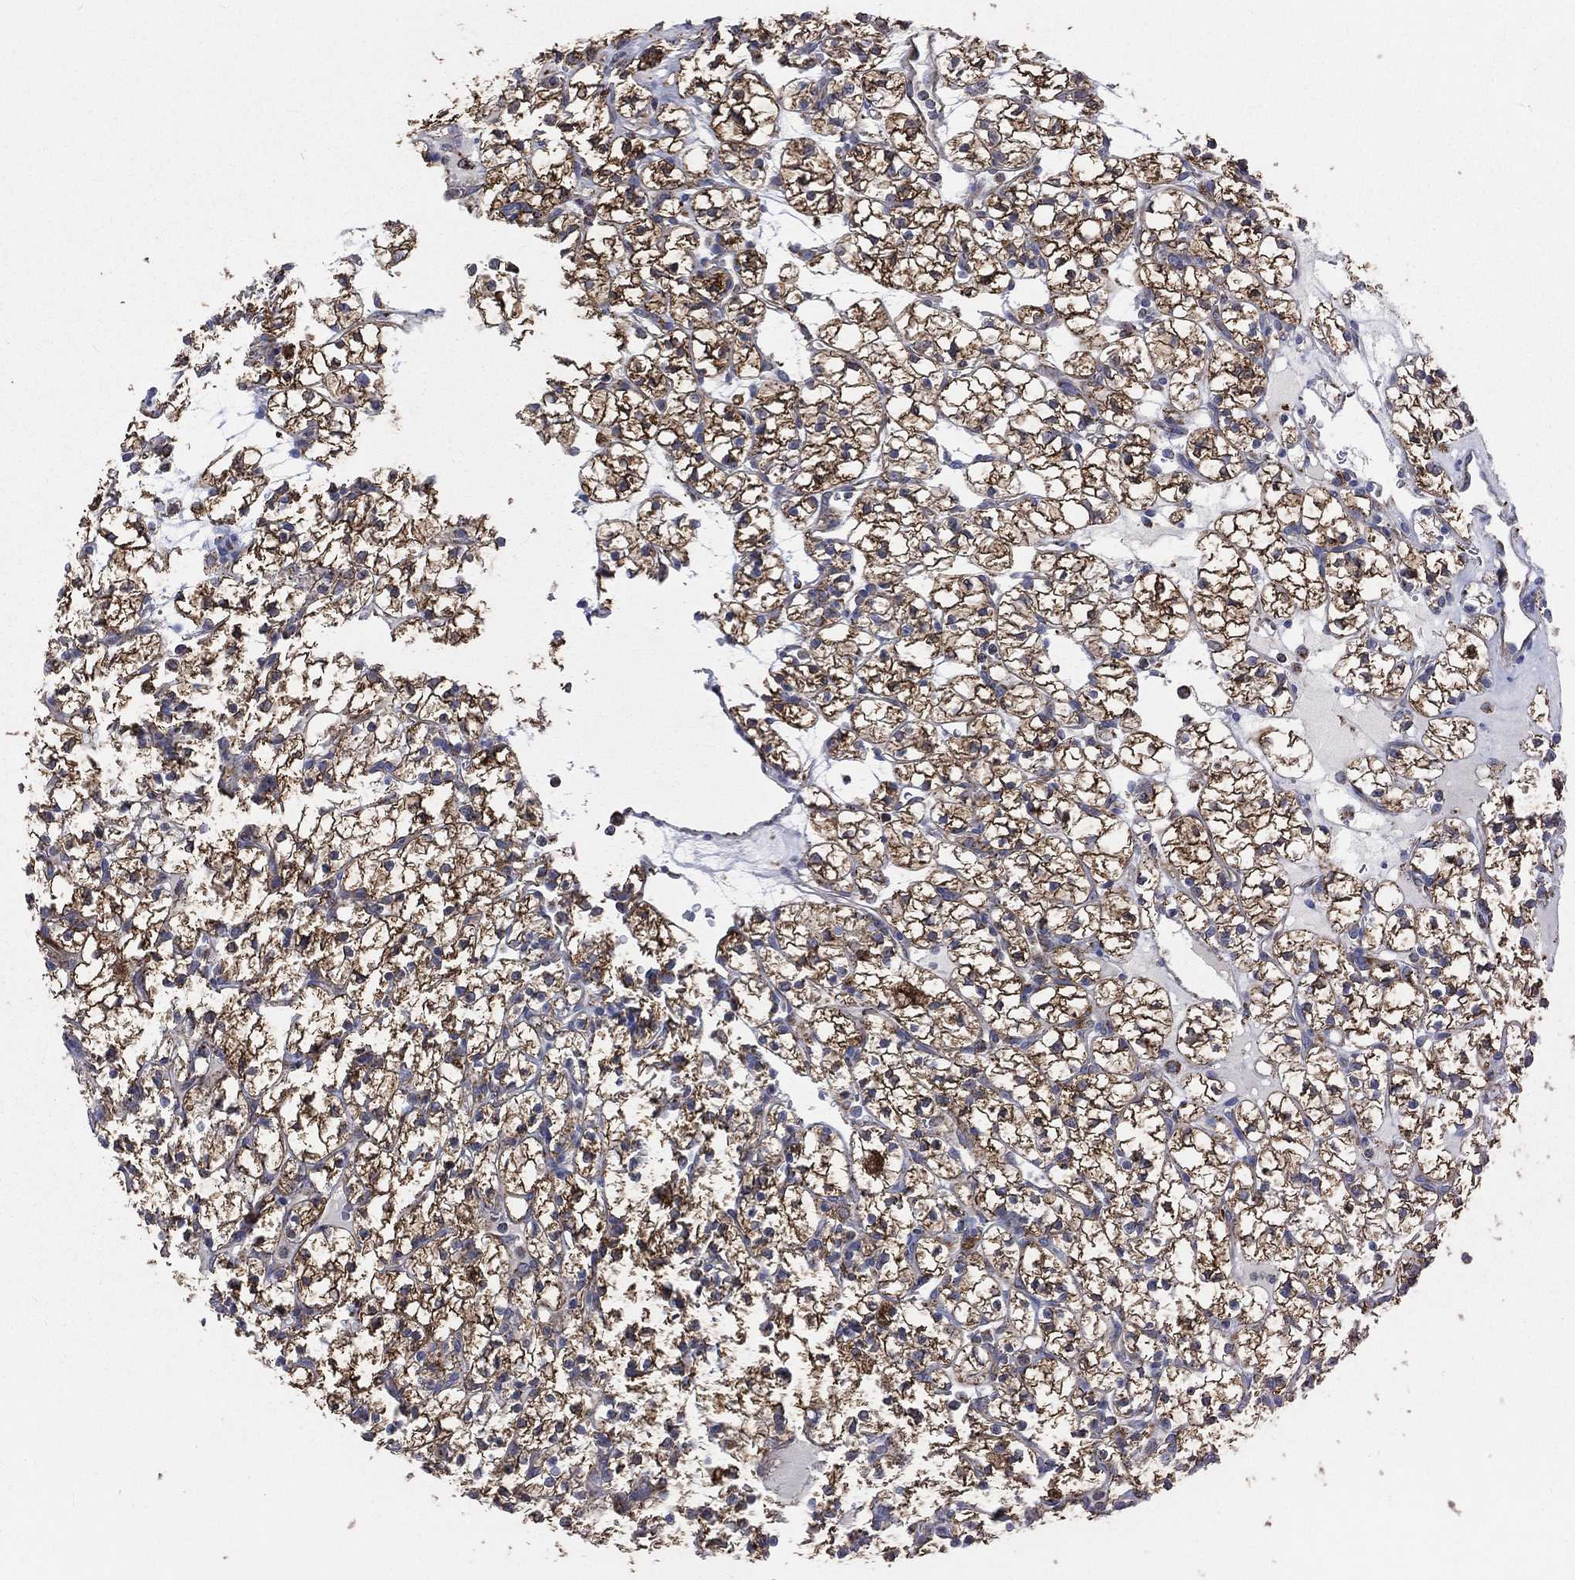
{"staining": {"intensity": "moderate", "quantity": ">75%", "location": "cytoplasmic/membranous"}, "tissue": "renal cancer", "cell_type": "Tumor cells", "image_type": "cancer", "snomed": [{"axis": "morphology", "description": "Adenocarcinoma, NOS"}, {"axis": "topography", "description": "Kidney"}], "caption": "Immunohistochemical staining of human renal adenocarcinoma demonstrates medium levels of moderate cytoplasmic/membranous staining in approximately >75% of tumor cells. Nuclei are stained in blue.", "gene": "HADH", "patient": {"sex": "female", "age": 89}}